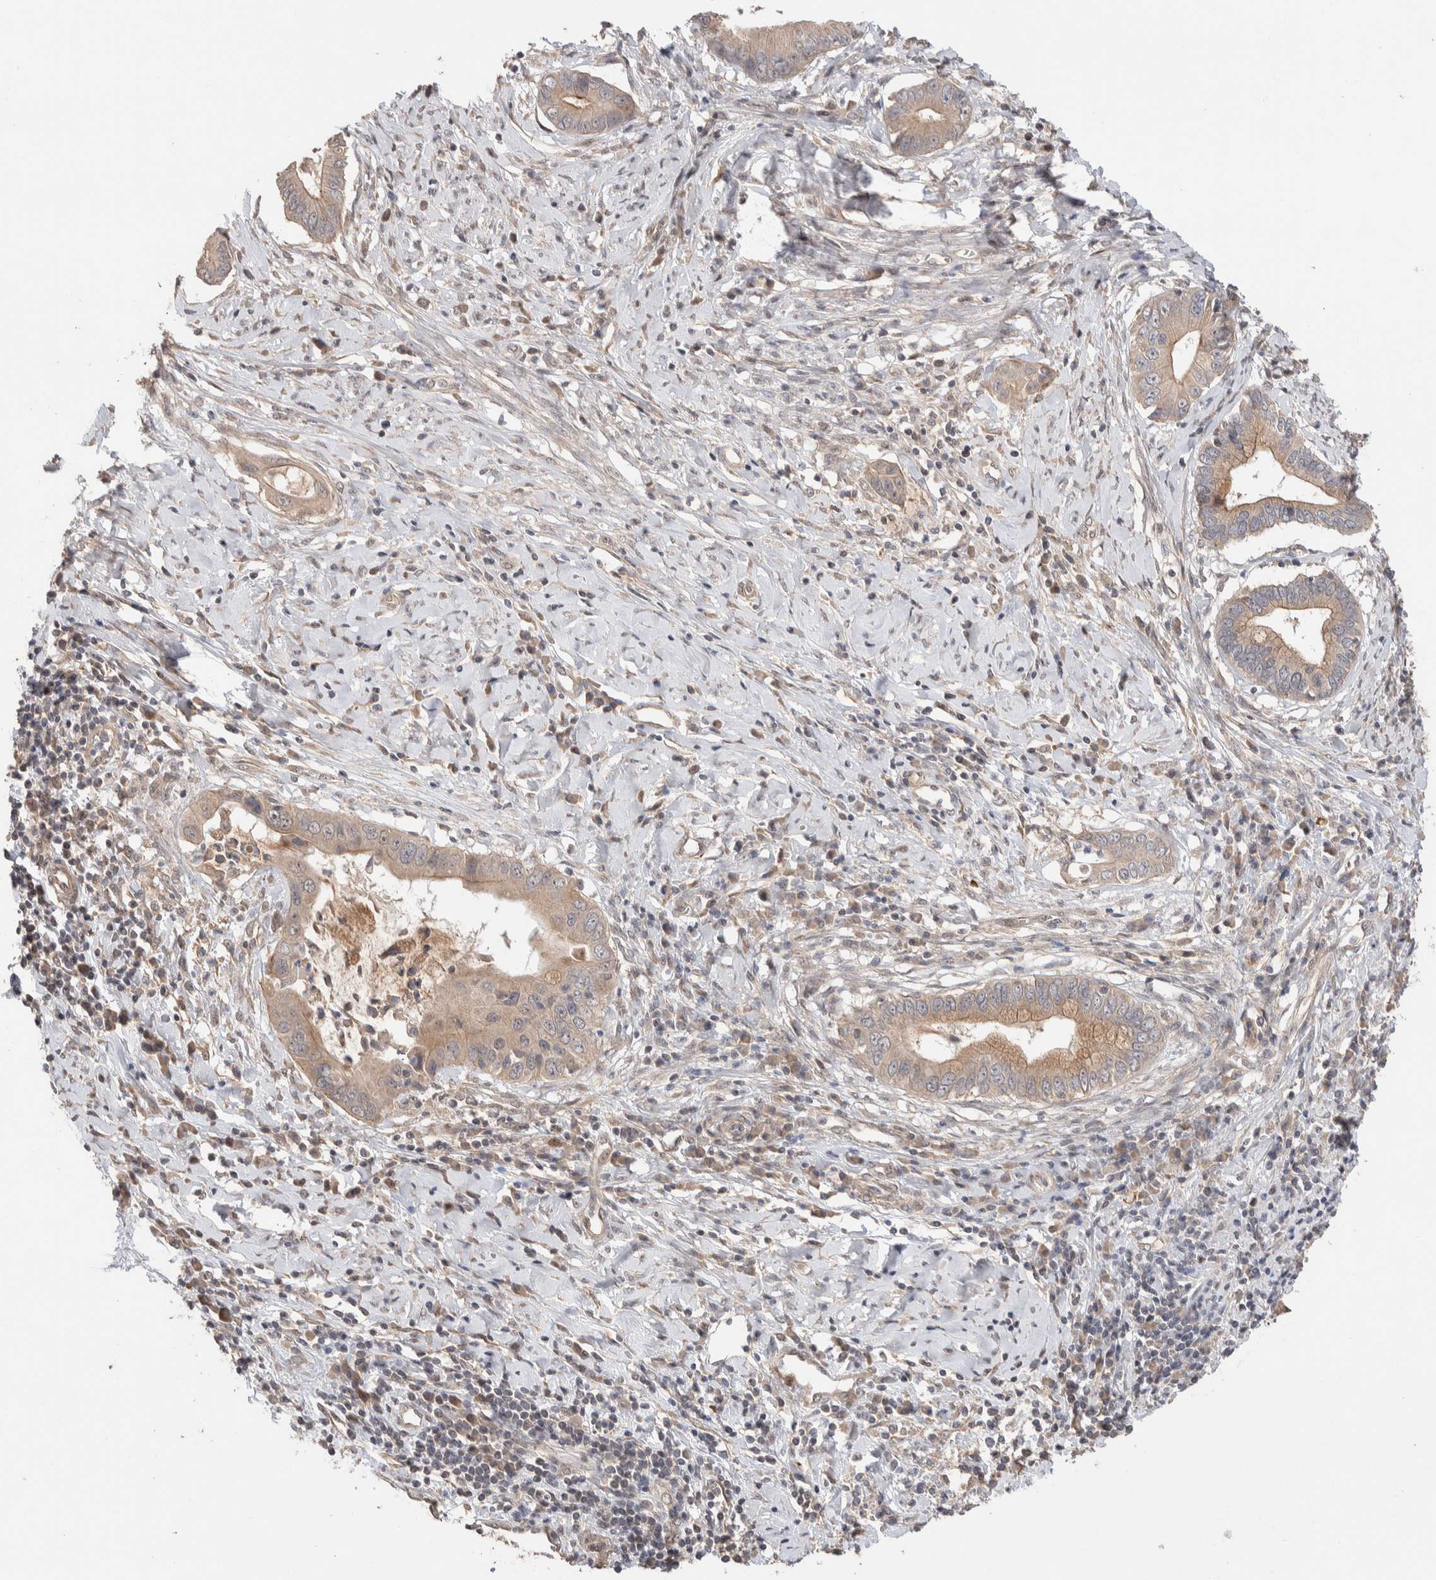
{"staining": {"intensity": "moderate", "quantity": ">75%", "location": "cytoplasmic/membranous"}, "tissue": "cervical cancer", "cell_type": "Tumor cells", "image_type": "cancer", "snomed": [{"axis": "morphology", "description": "Adenocarcinoma, NOS"}, {"axis": "topography", "description": "Cervix"}], "caption": "Immunohistochemistry (DAB (3,3'-diaminobenzidine)) staining of human cervical cancer (adenocarcinoma) shows moderate cytoplasmic/membranous protein expression in about >75% of tumor cells.", "gene": "PRDM15", "patient": {"sex": "female", "age": 44}}